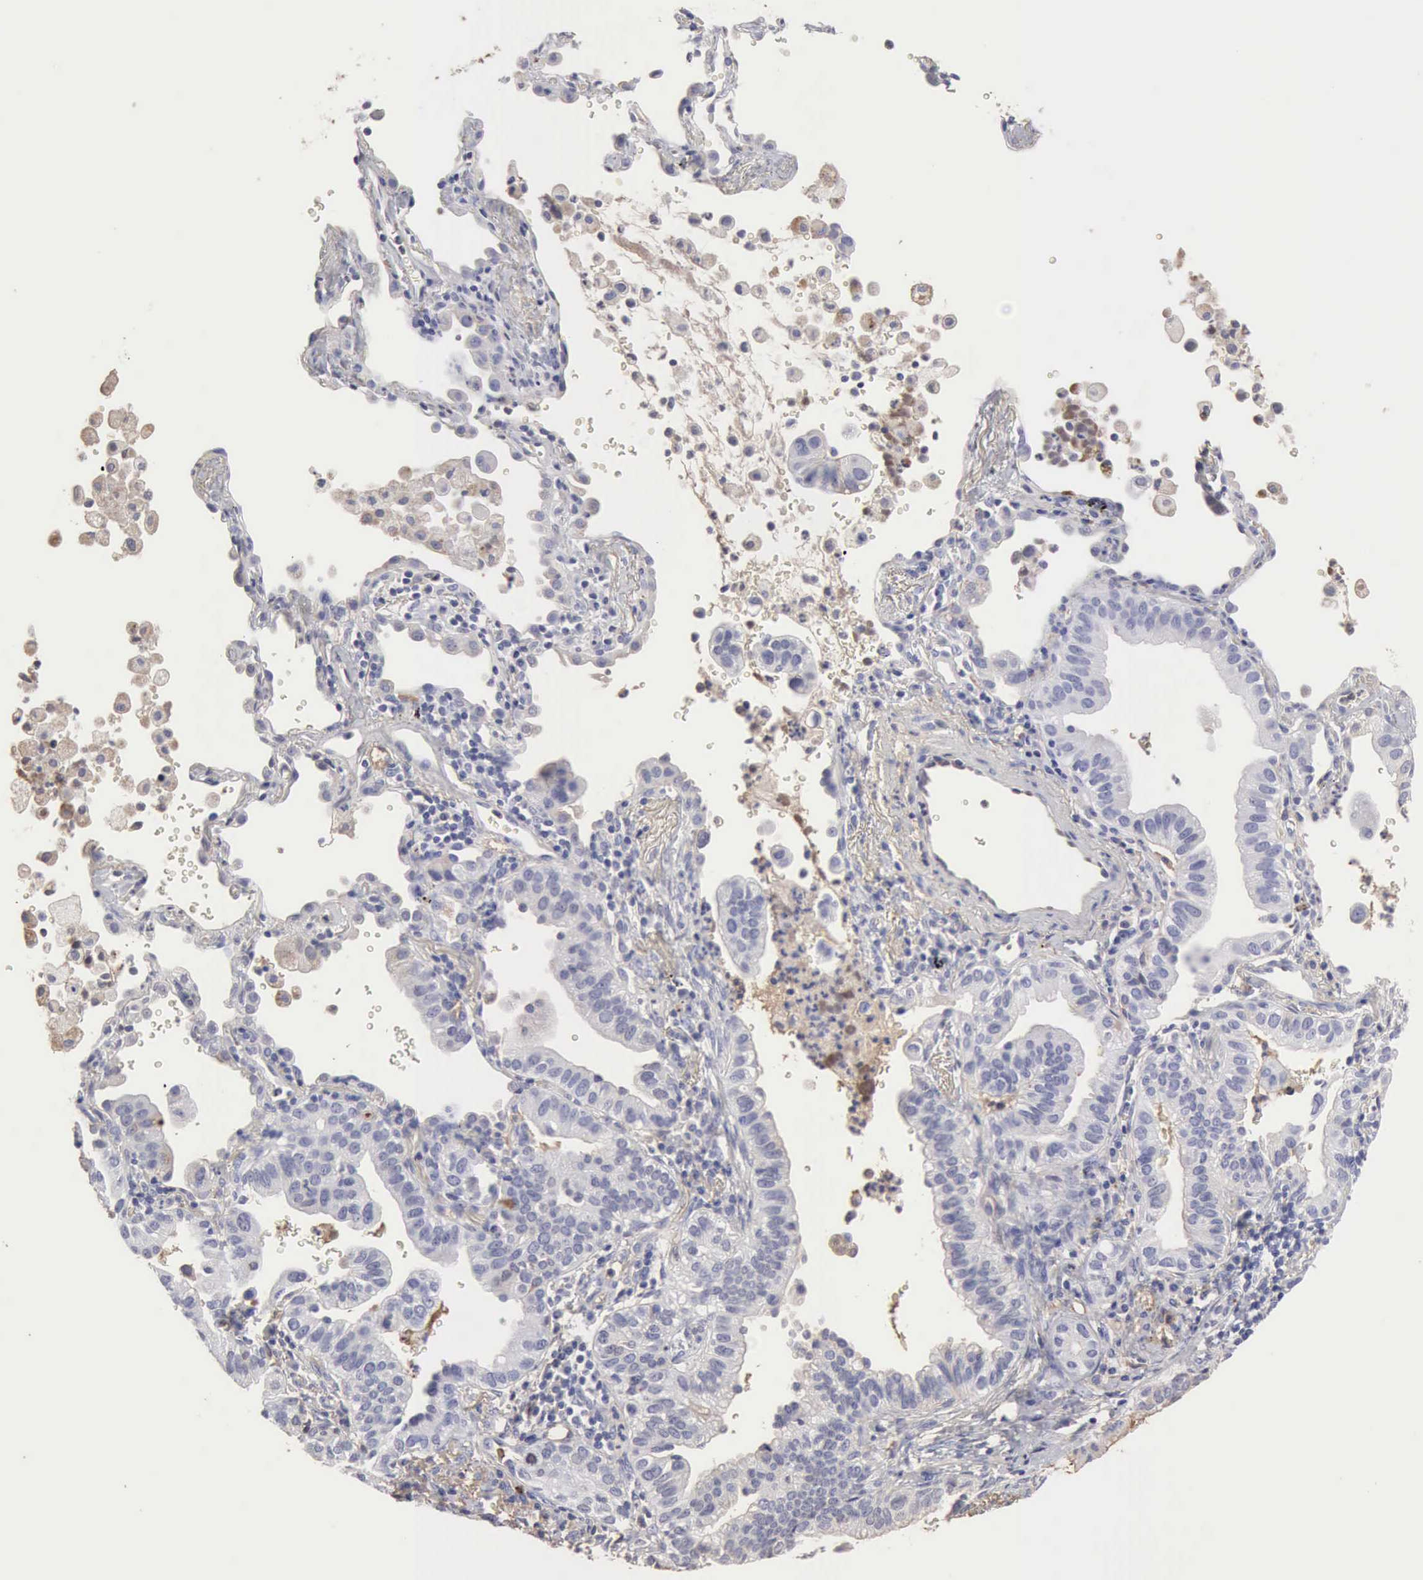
{"staining": {"intensity": "negative", "quantity": "none", "location": "none"}, "tissue": "lung cancer", "cell_type": "Tumor cells", "image_type": "cancer", "snomed": [{"axis": "morphology", "description": "Adenocarcinoma, NOS"}, {"axis": "topography", "description": "Lung"}], "caption": "Tumor cells show no significant protein positivity in lung cancer (adenocarcinoma).", "gene": "SERPINA1", "patient": {"sex": "female", "age": 50}}